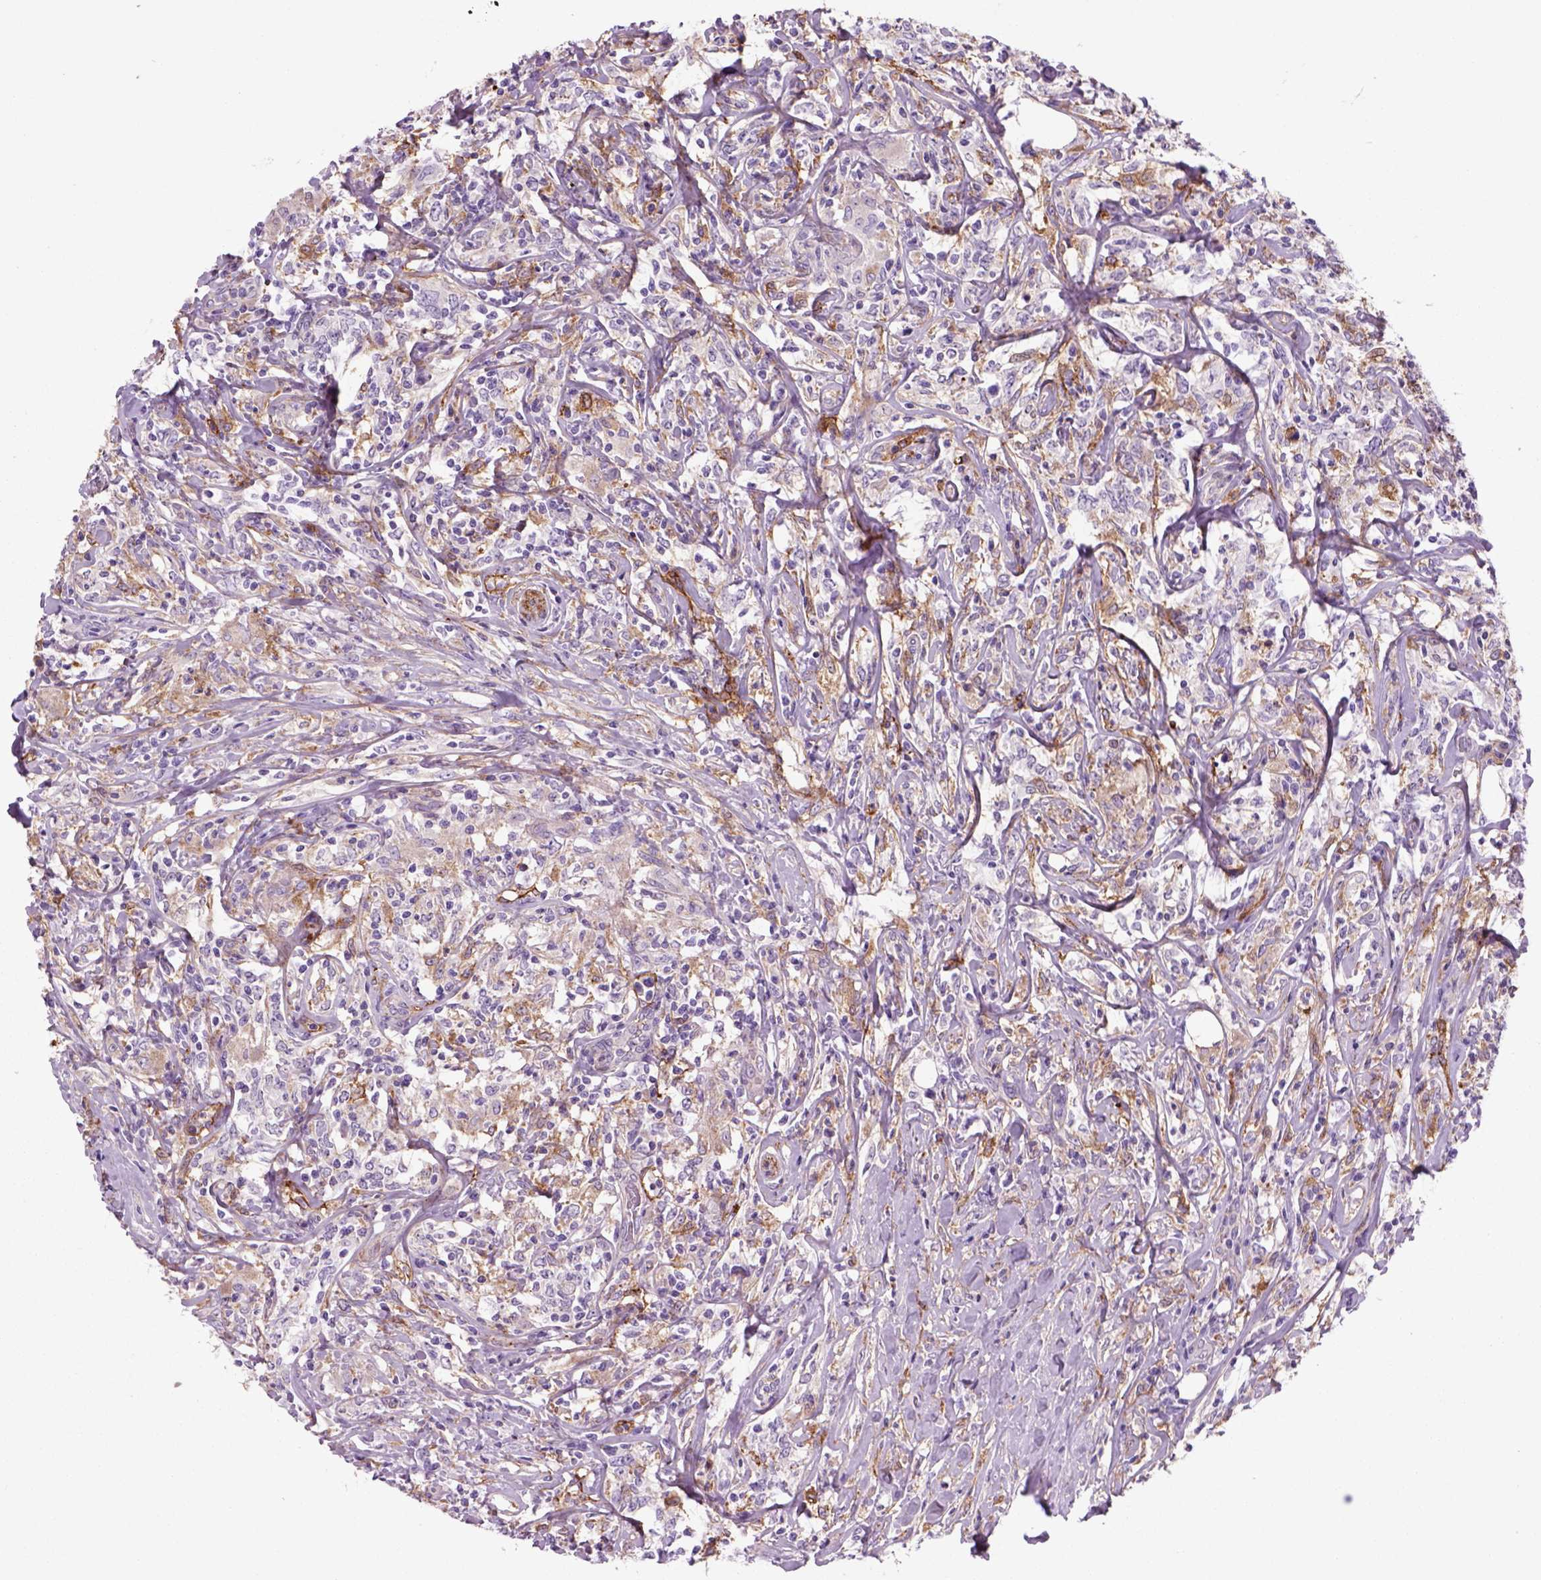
{"staining": {"intensity": "negative", "quantity": "none", "location": "none"}, "tissue": "lymphoma", "cell_type": "Tumor cells", "image_type": "cancer", "snomed": [{"axis": "morphology", "description": "Malignant lymphoma, non-Hodgkin's type, High grade"}, {"axis": "topography", "description": "Lymph node"}], "caption": "DAB (3,3'-diaminobenzidine) immunohistochemical staining of high-grade malignant lymphoma, non-Hodgkin's type displays no significant positivity in tumor cells.", "gene": "MARCKS", "patient": {"sex": "female", "age": 84}}